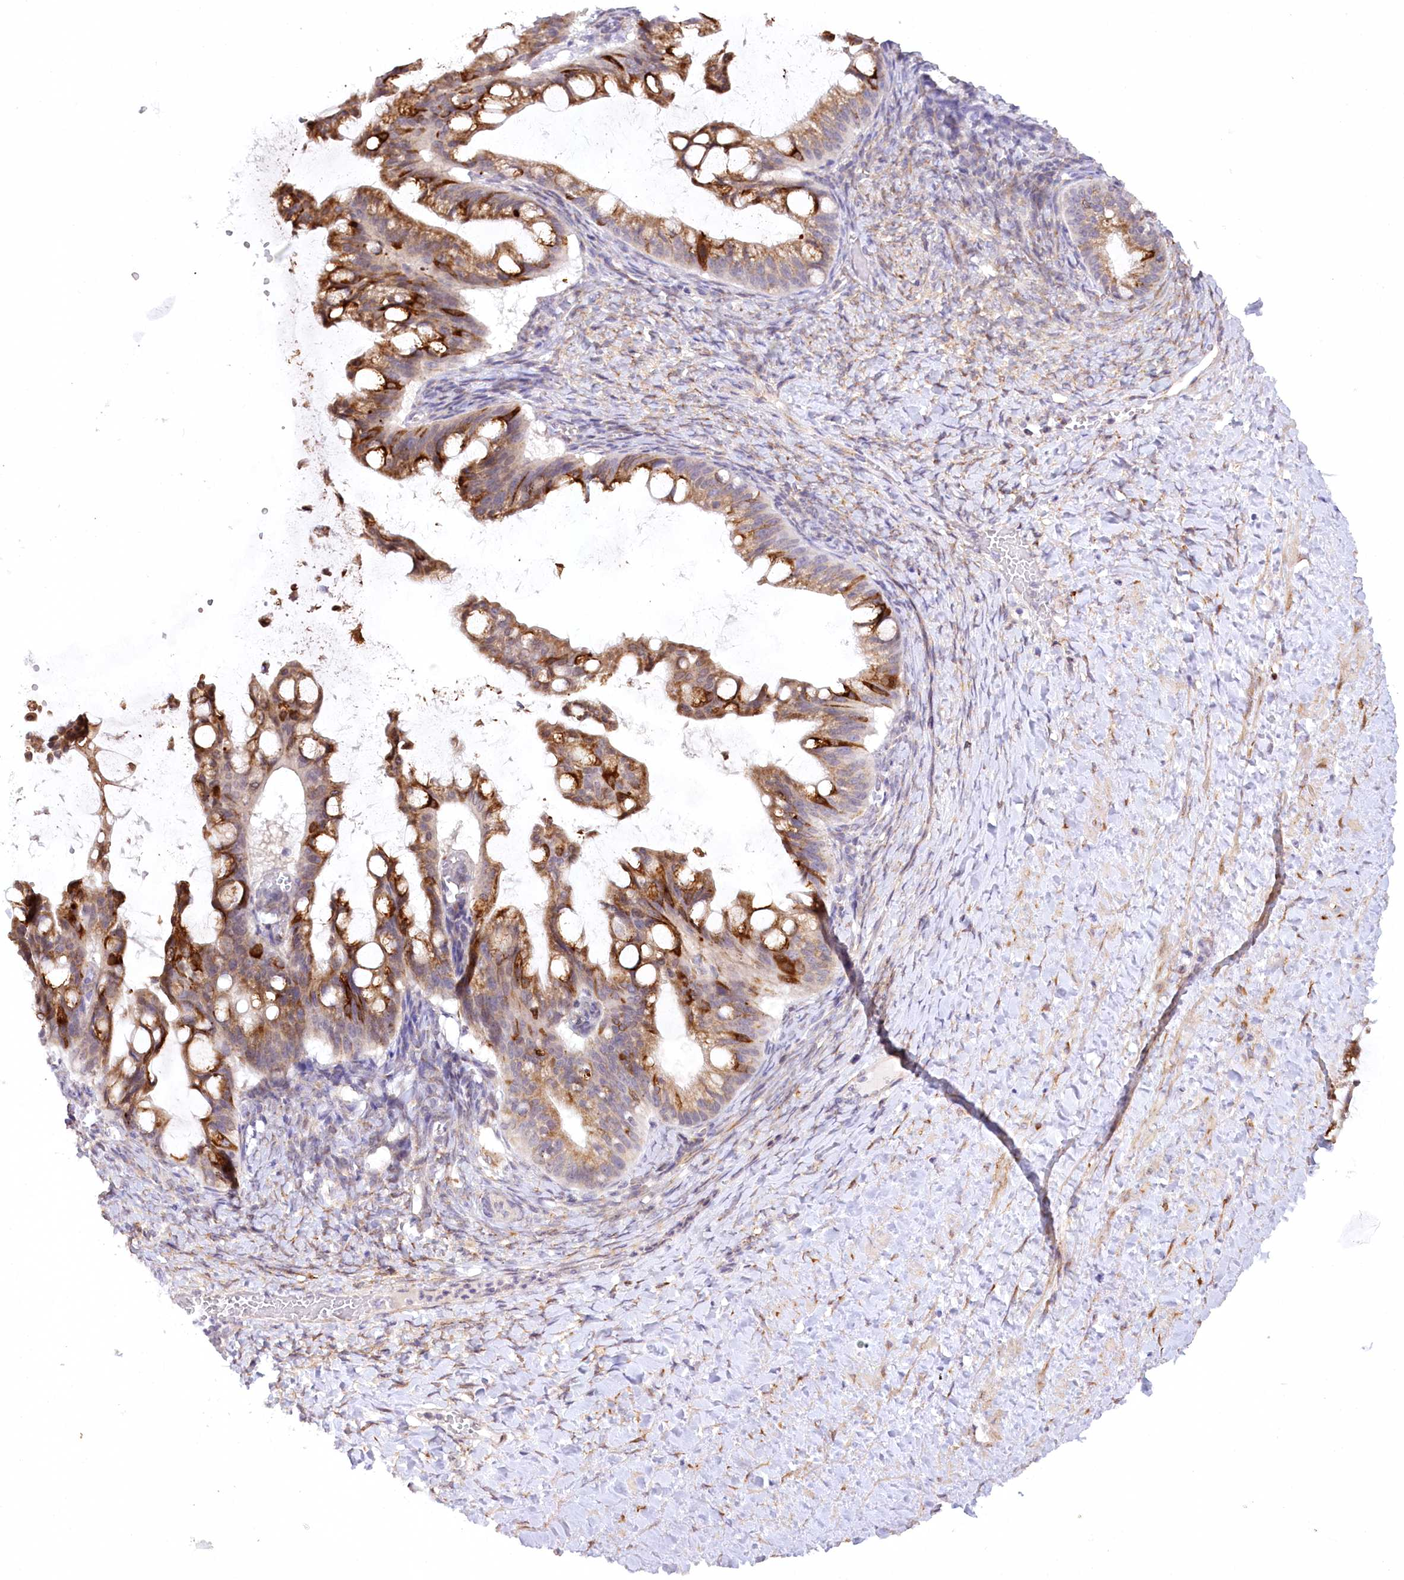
{"staining": {"intensity": "moderate", "quantity": ">75%", "location": "cytoplasmic/membranous"}, "tissue": "ovarian cancer", "cell_type": "Tumor cells", "image_type": "cancer", "snomed": [{"axis": "morphology", "description": "Cystadenocarcinoma, mucinous, NOS"}, {"axis": "topography", "description": "Ovary"}], "caption": "Immunohistochemical staining of ovarian cancer (mucinous cystadenocarcinoma) displays medium levels of moderate cytoplasmic/membranous protein positivity in about >75% of tumor cells.", "gene": "NCKAP5", "patient": {"sex": "female", "age": 73}}